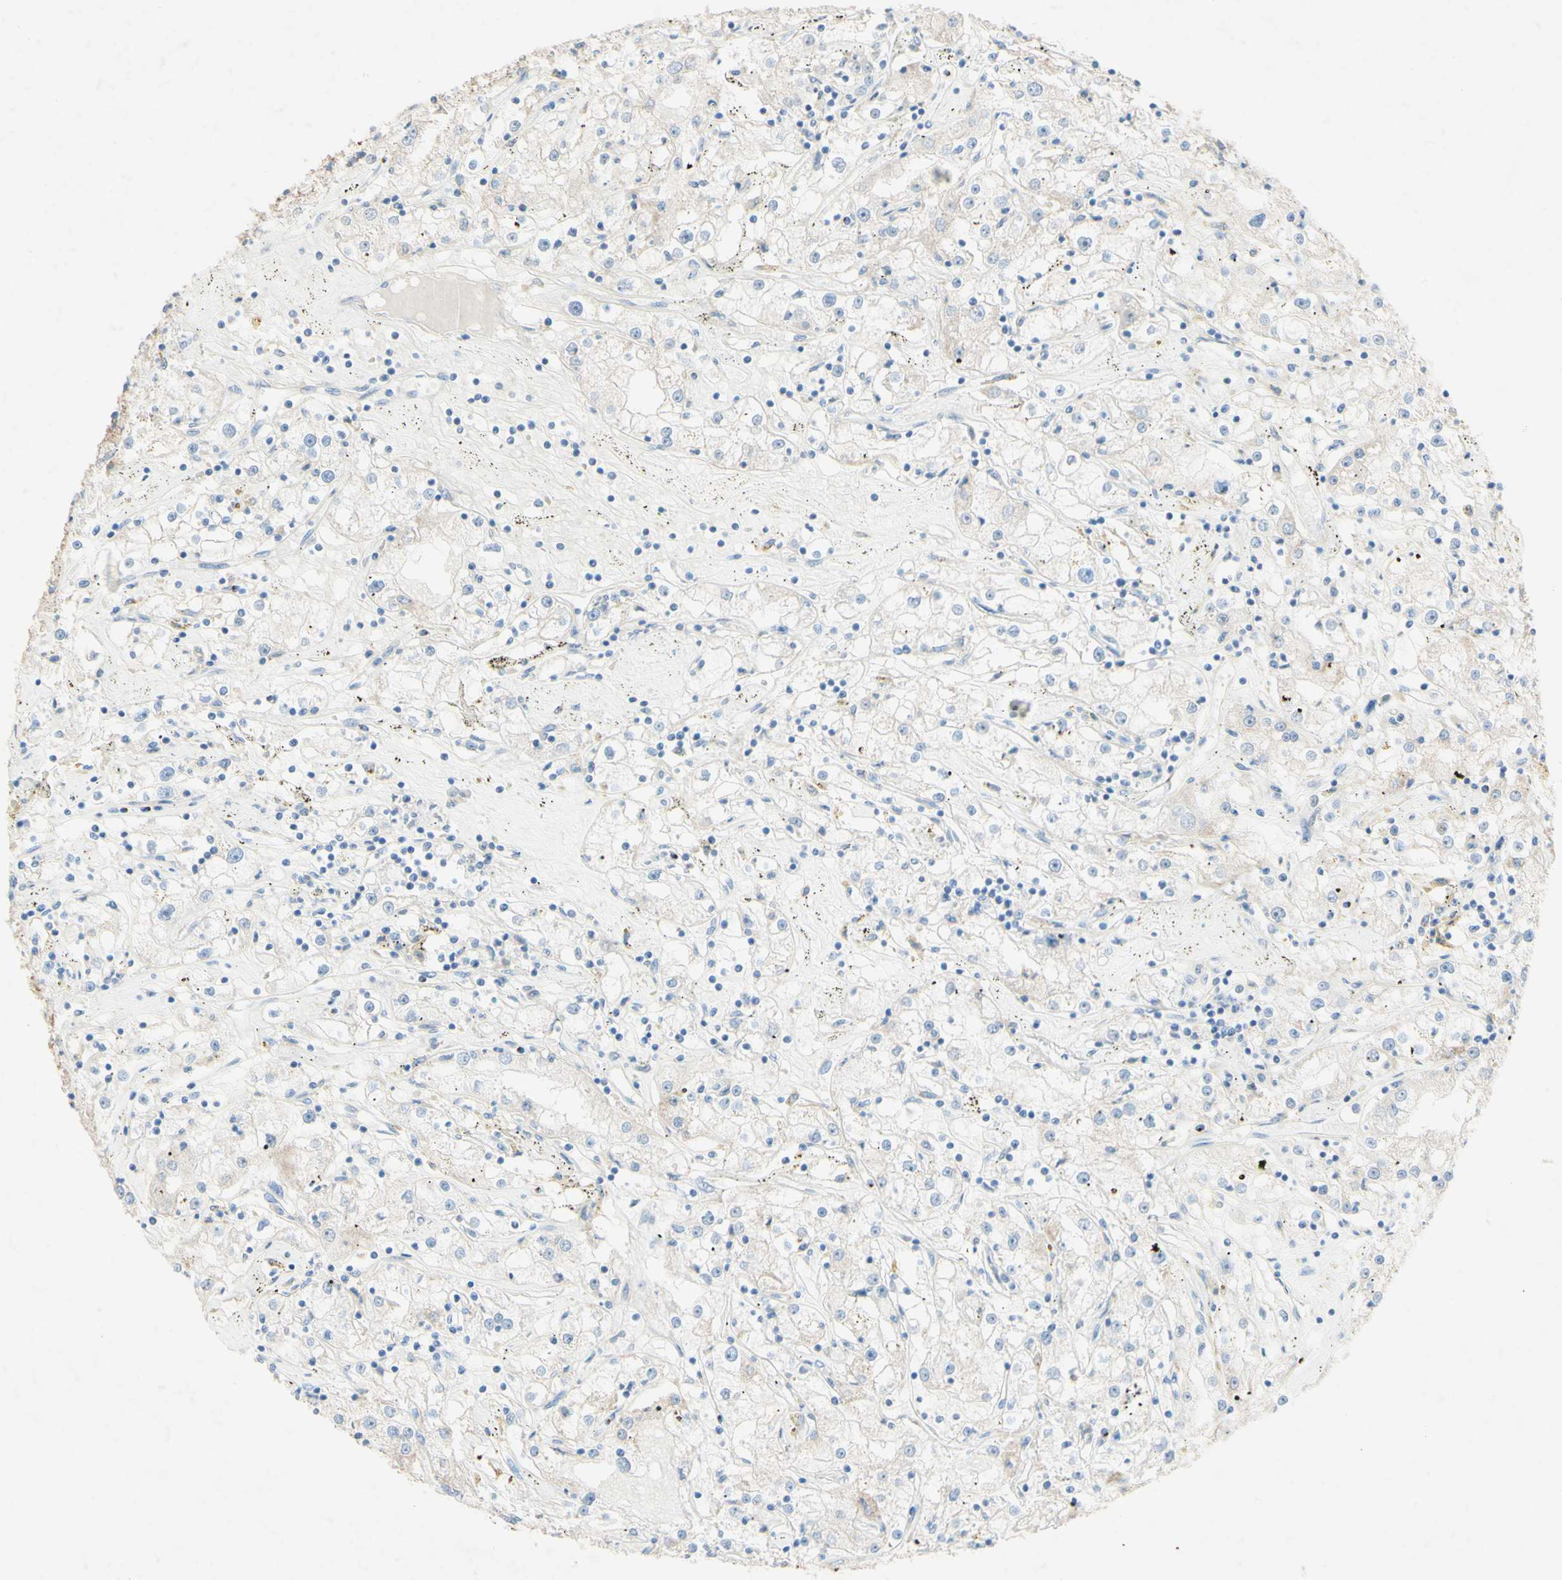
{"staining": {"intensity": "negative", "quantity": "none", "location": "none"}, "tissue": "renal cancer", "cell_type": "Tumor cells", "image_type": "cancer", "snomed": [{"axis": "morphology", "description": "Adenocarcinoma, NOS"}, {"axis": "topography", "description": "Kidney"}], "caption": "Immunohistochemistry (IHC) of renal cancer shows no staining in tumor cells.", "gene": "ACADL", "patient": {"sex": "male", "age": 56}}